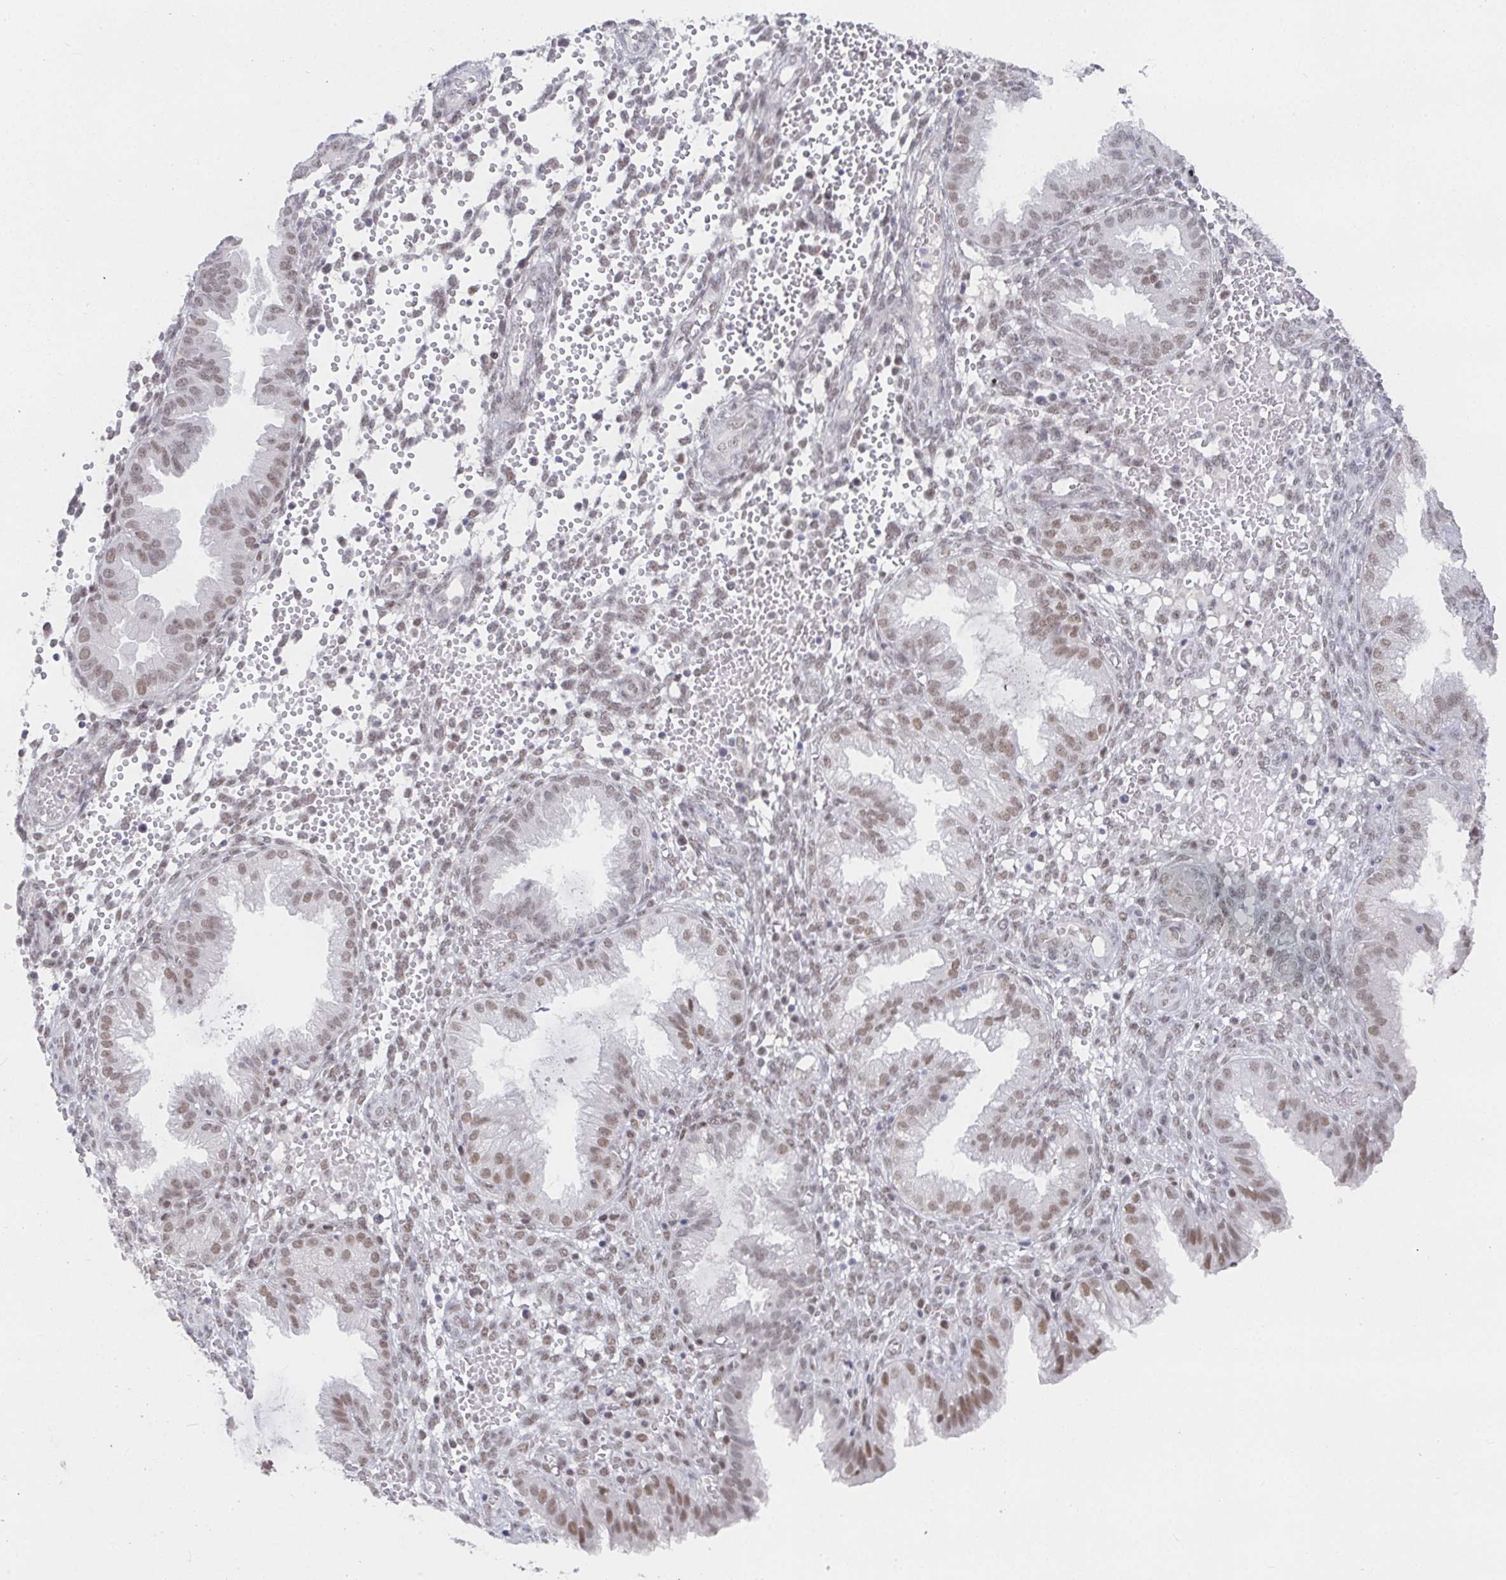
{"staining": {"intensity": "negative", "quantity": "none", "location": "none"}, "tissue": "endometrium", "cell_type": "Cells in endometrial stroma", "image_type": "normal", "snomed": [{"axis": "morphology", "description": "Normal tissue, NOS"}, {"axis": "topography", "description": "Endometrium"}], "caption": "The image reveals no significant expression in cells in endometrial stroma of endometrium. (Brightfield microscopy of DAB (3,3'-diaminobenzidine) immunohistochemistry at high magnification).", "gene": "RCOR1", "patient": {"sex": "female", "age": 33}}